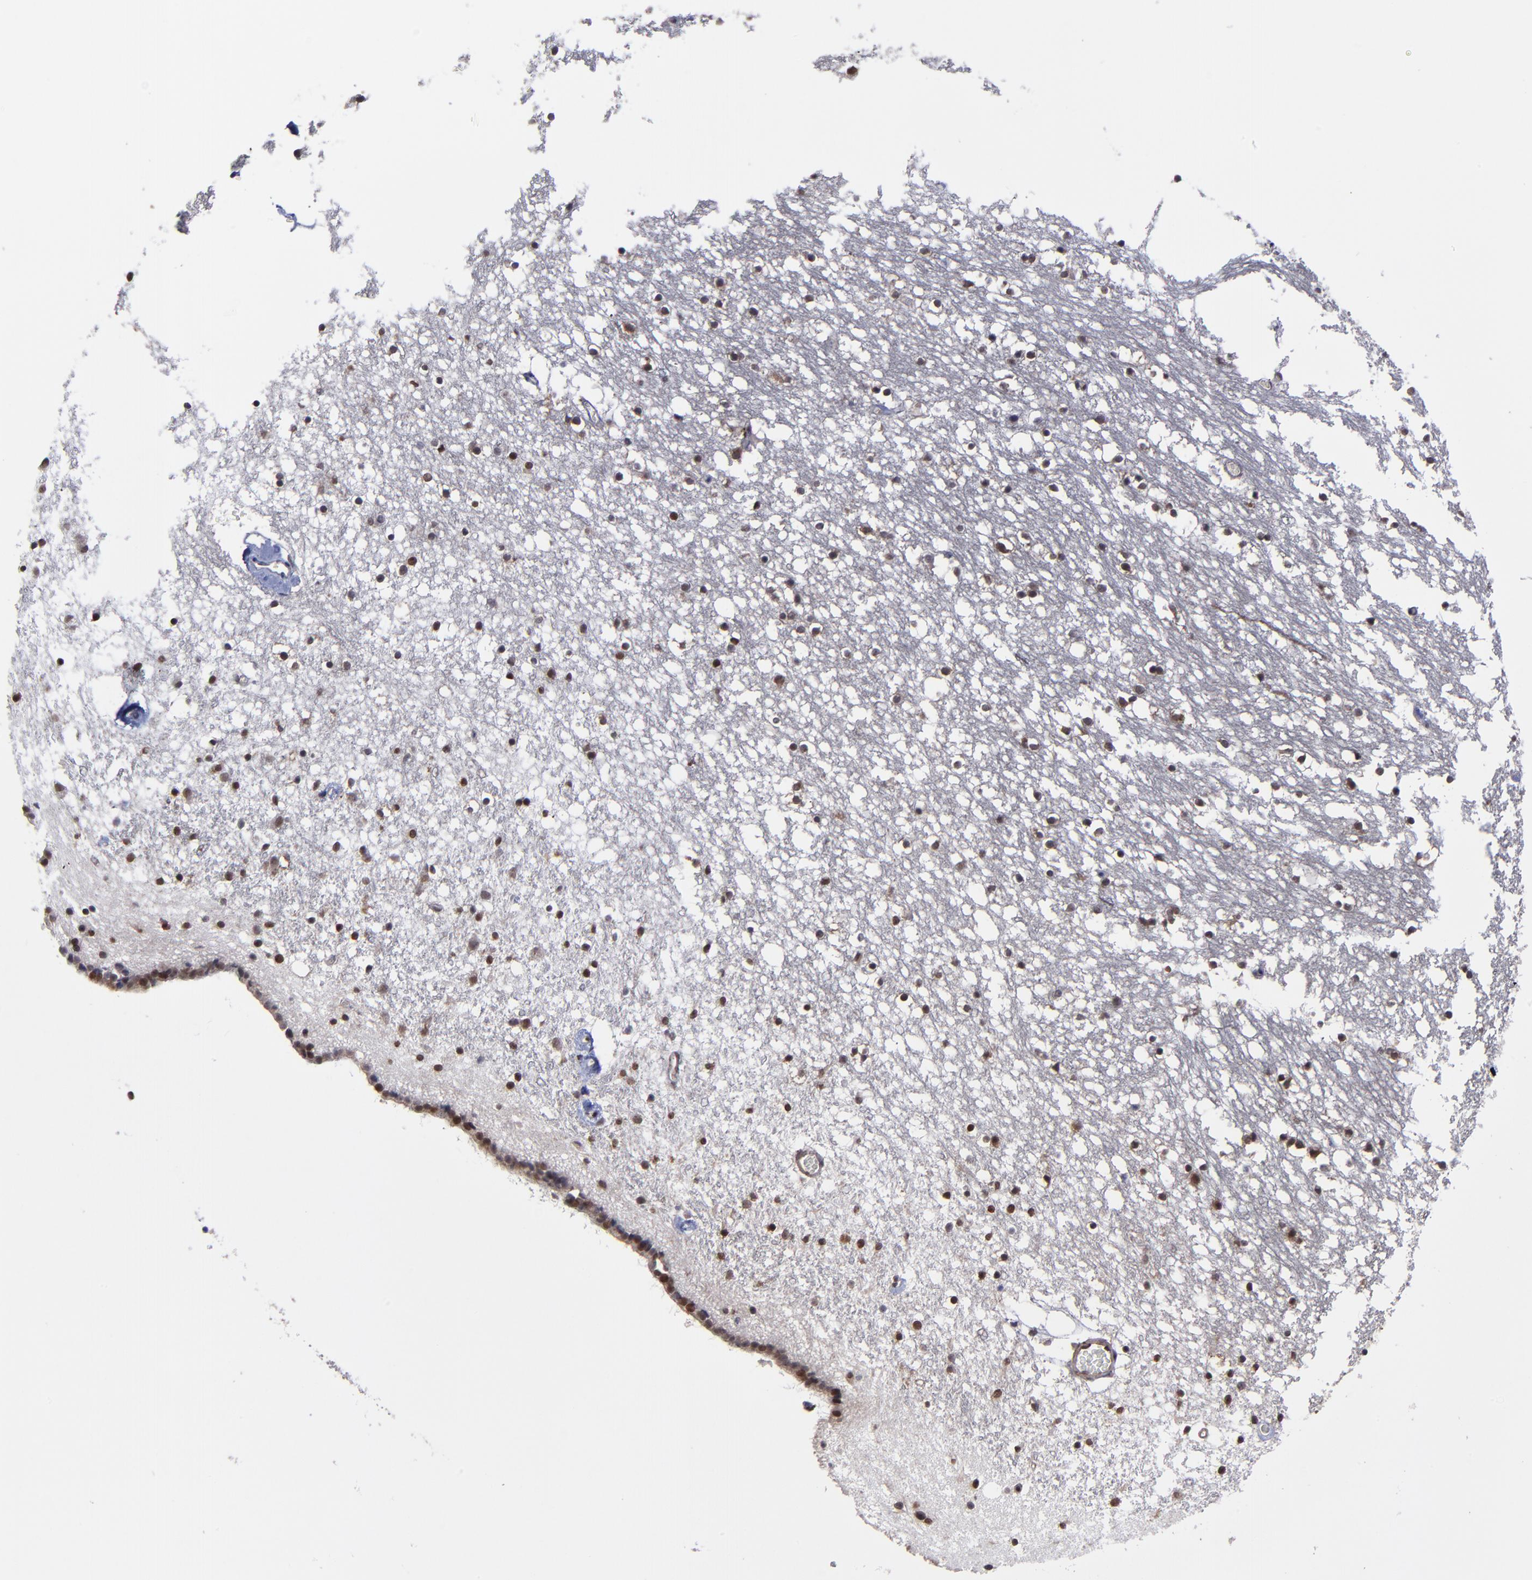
{"staining": {"intensity": "weak", "quantity": "<25%", "location": "cytoplasmic/membranous"}, "tissue": "caudate", "cell_type": "Glial cells", "image_type": "normal", "snomed": [{"axis": "morphology", "description": "Normal tissue, NOS"}, {"axis": "topography", "description": "Lateral ventricle wall"}], "caption": "Glial cells show no significant positivity in normal caudate. (IHC, brightfield microscopy, high magnification).", "gene": "ZNF419", "patient": {"sex": "male", "age": 45}}